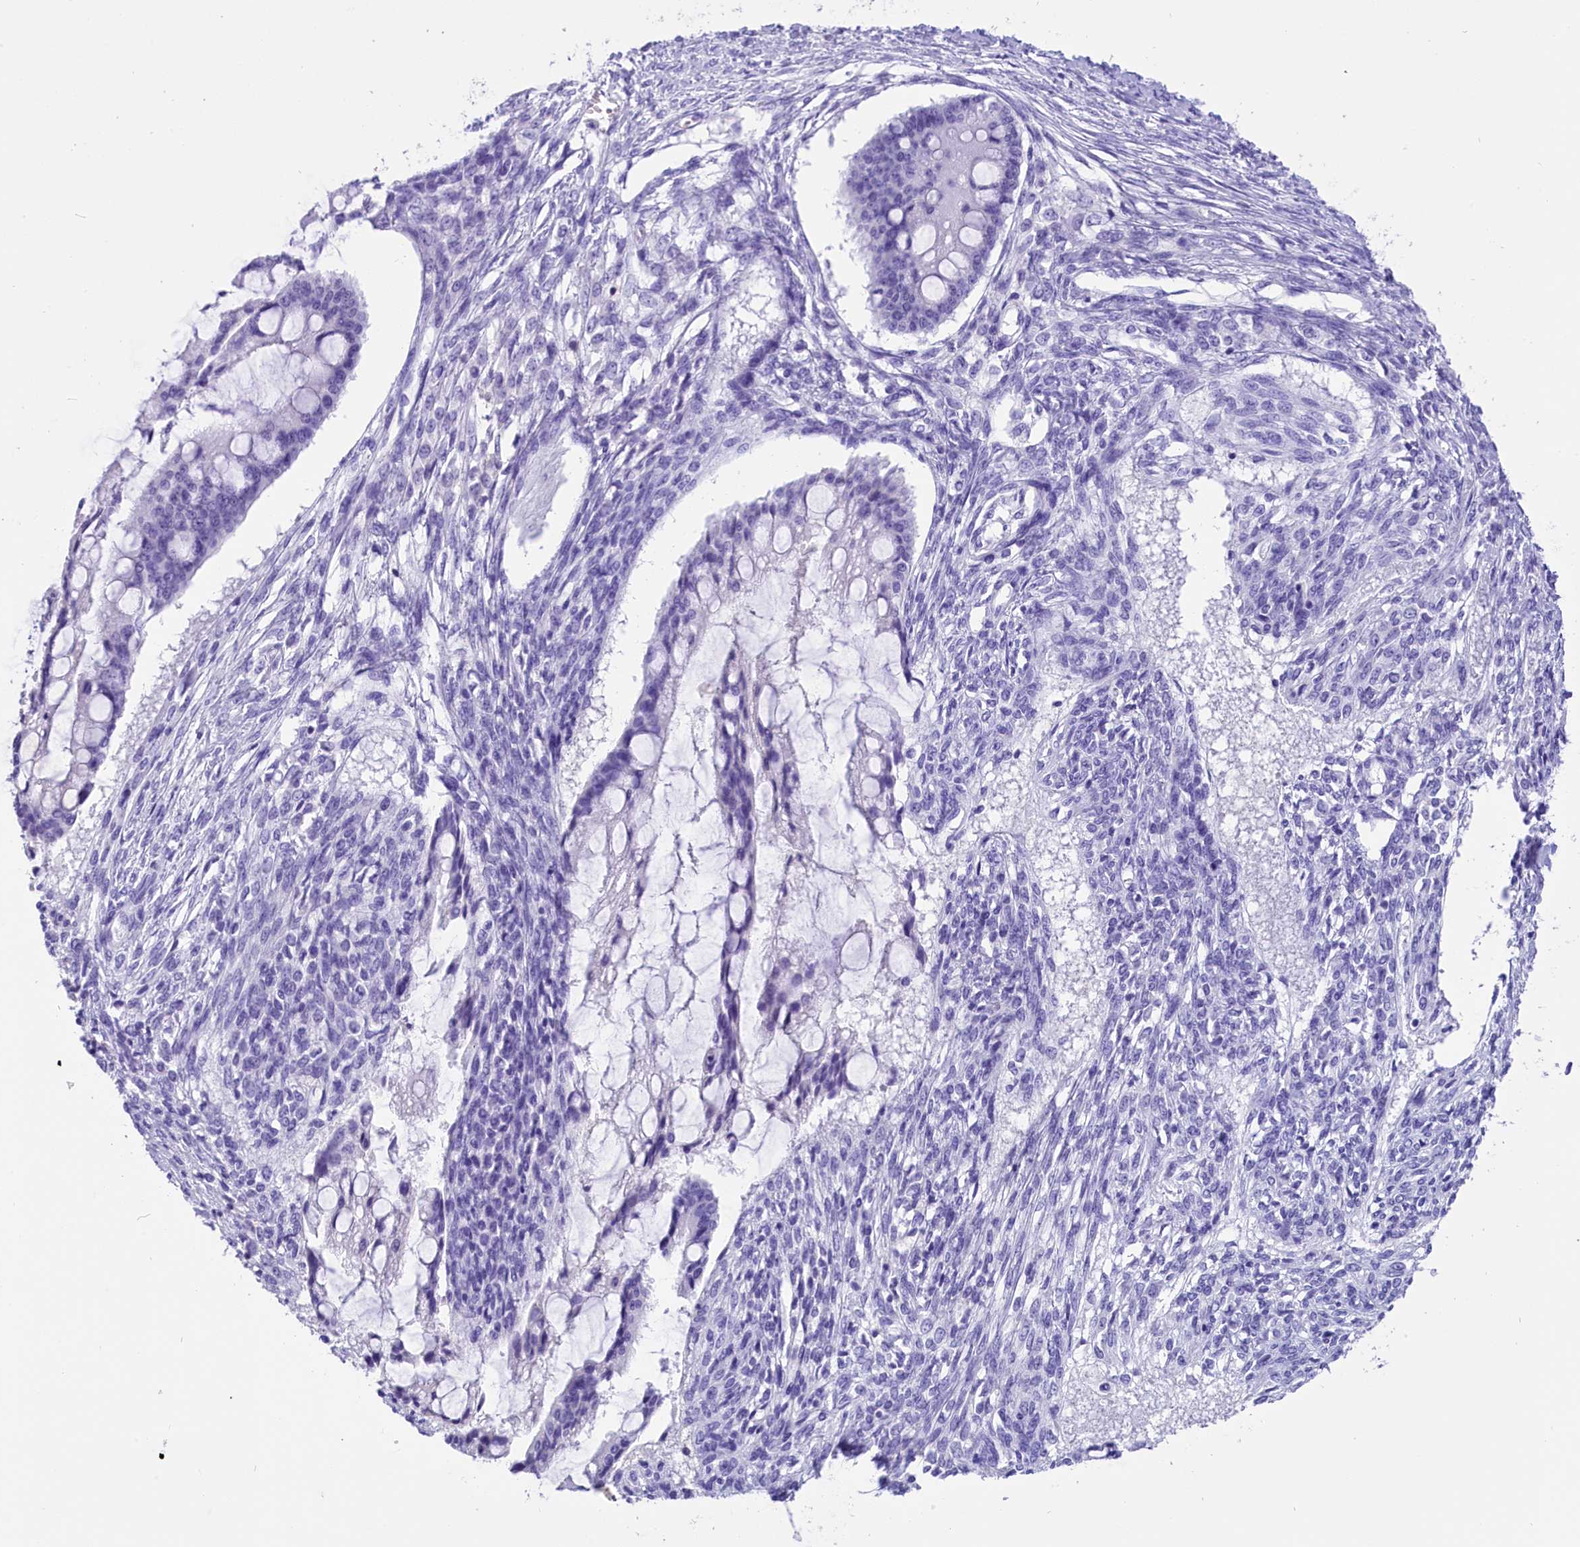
{"staining": {"intensity": "negative", "quantity": "none", "location": "none"}, "tissue": "ovarian cancer", "cell_type": "Tumor cells", "image_type": "cancer", "snomed": [{"axis": "morphology", "description": "Cystadenocarcinoma, mucinous, NOS"}, {"axis": "topography", "description": "Ovary"}], "caption": "Immunohistochemical staining of ovarian mucinous cystadenocarcinoma exhibits no significant expression in tumor cells. (Brightfield microscopy of DAB immunohistochemistry at high magnification).", "gene": "CLC", "patient": {"sex": "female", "age": 73}}